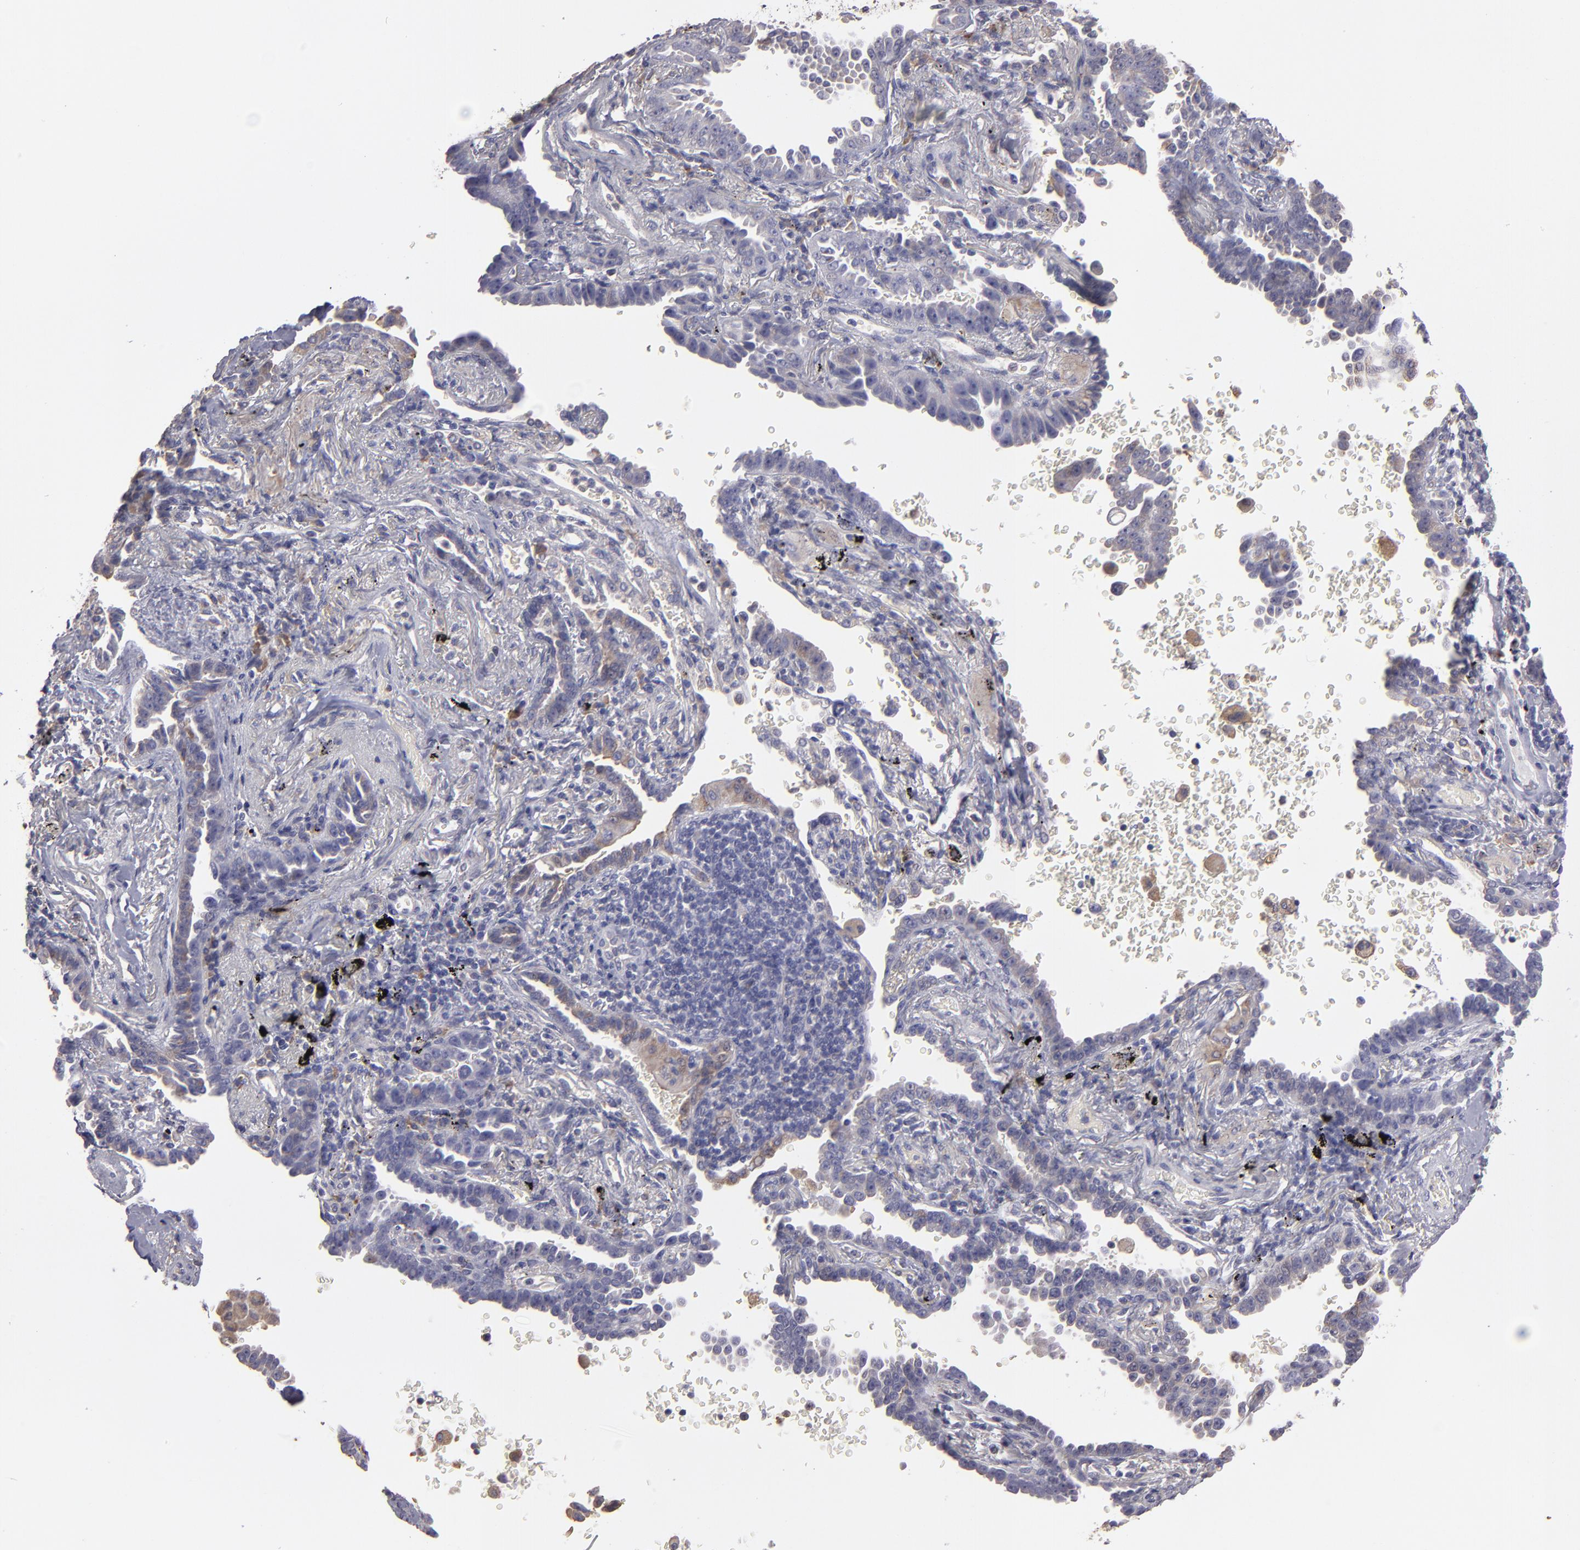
{"staining": {"intensity": "weak", "quantity": ">75%", "location": "cytoplasmic/membranous"}, "tissue": "lung cancer", "cell_type": "Tumor cells", "image_type": "cancer", "snomed": [{"axis": "morphology", "description": "Adenocarcinoma, NOS"}, {"axis": "topography", "description": "Lung"}], "caption": "The histopathology image displays staining of lung adenocarcinoma, revealing weak cytoplasmic/membranous protein positivity (brown color) within tumor cells. The protein of interest is stained brown, and the nuclei are stained in blue (DAB IHC with brightfield microscopy, high magnification).", "gene": "CALR", "patient": {"sex": "female", "age": 64}}